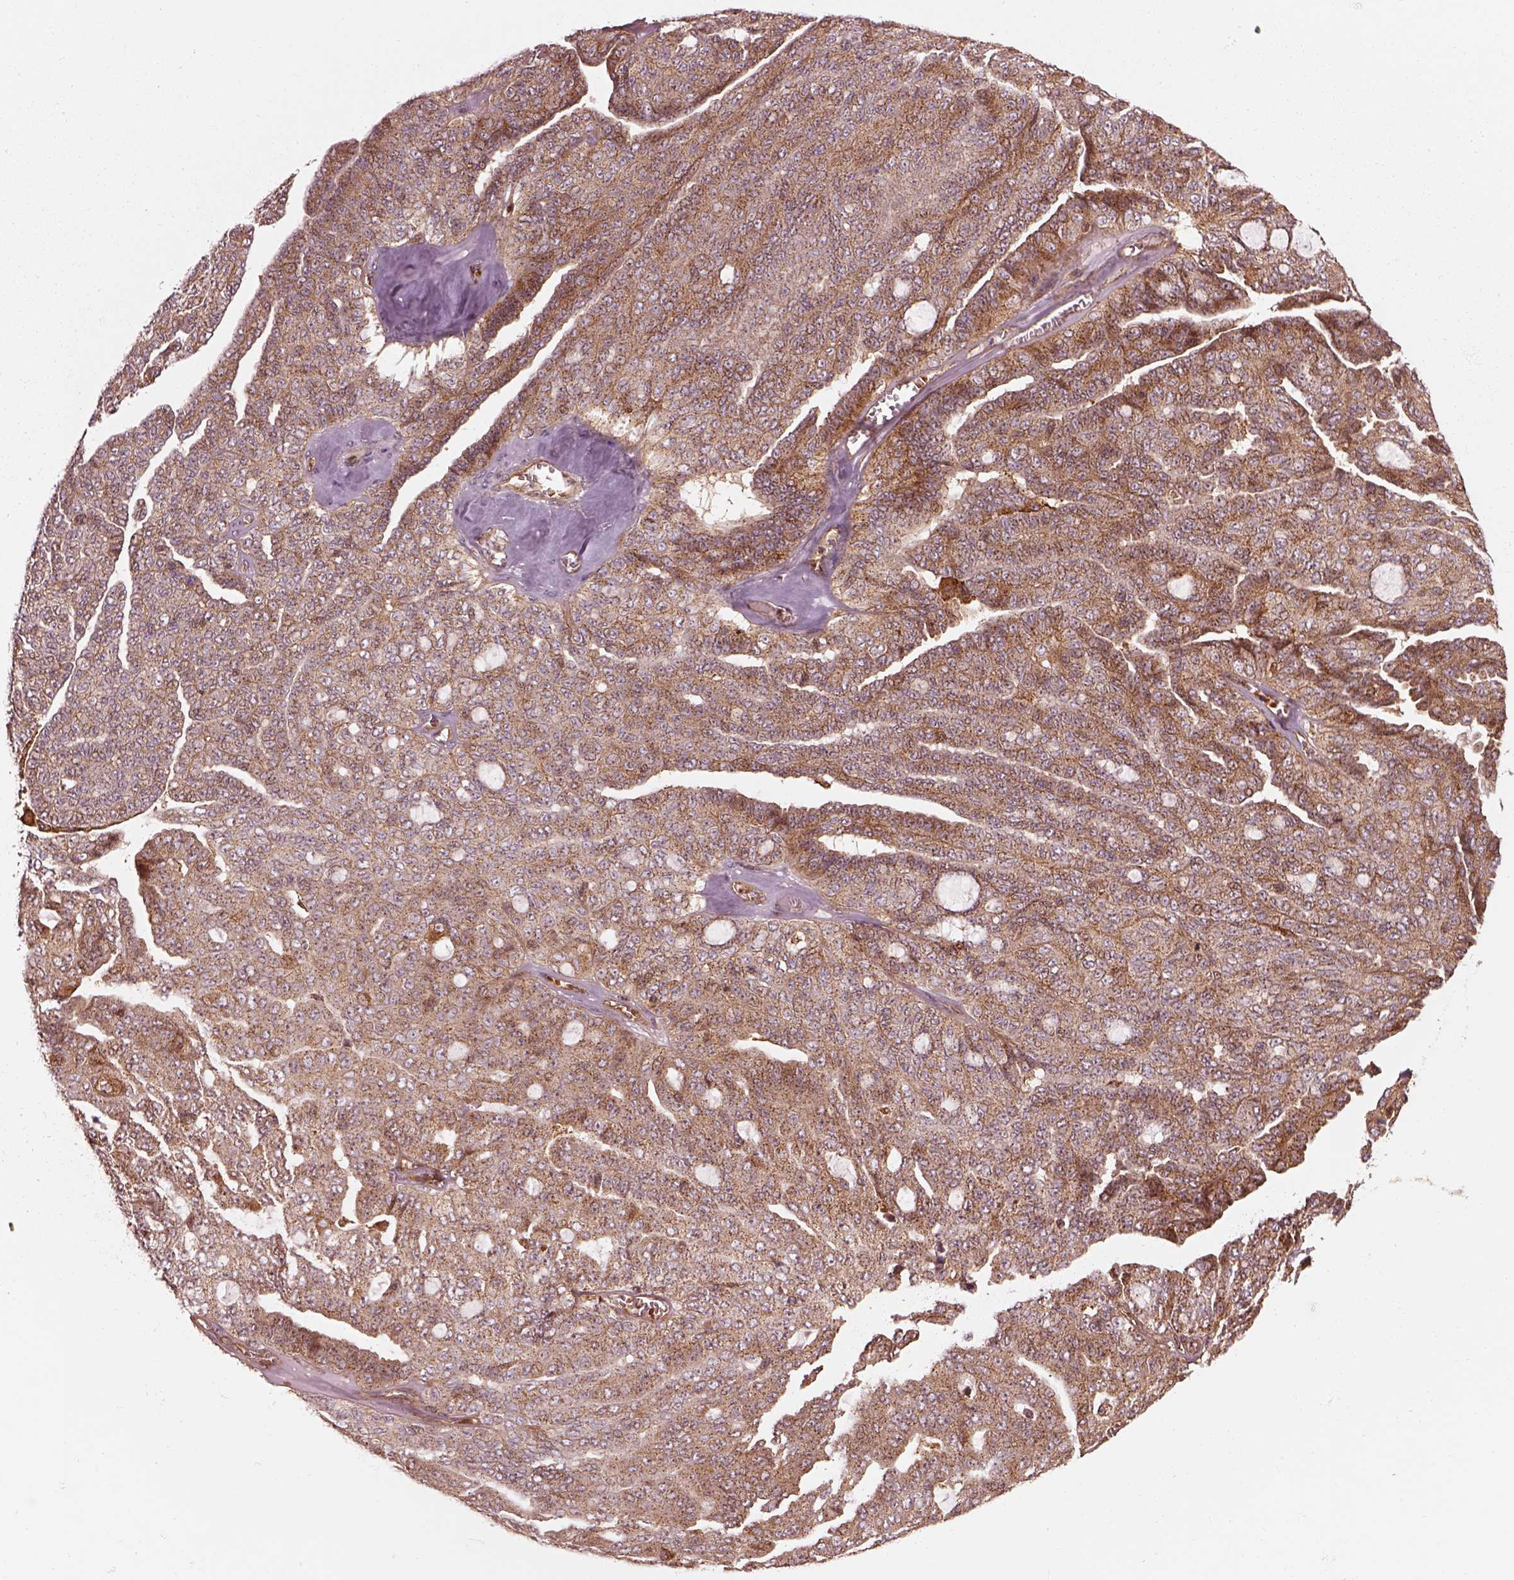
{"staining": {"intensity": "moderate", "quantity": ">75%", "location": "cytoplasmic/membranous"}, "tissue": "ovarian cancer", "cell_type": "Tumor cells", "image_type": "cancer", "snomed": [{"axis": "morphology", "description": "Cystadenocarcinoma, serous, NOS"}, {"axis": "topography", "description": "Ovary"}], "caption": "The immunohistochemical stain shows moderate cytoplasmic/membranous positivity in tumor cells of serous cystadenocarcinoma (ovarian) tissue.", "gene": "WASHC2A", "patient": {"sex": "female", "age": 71}}